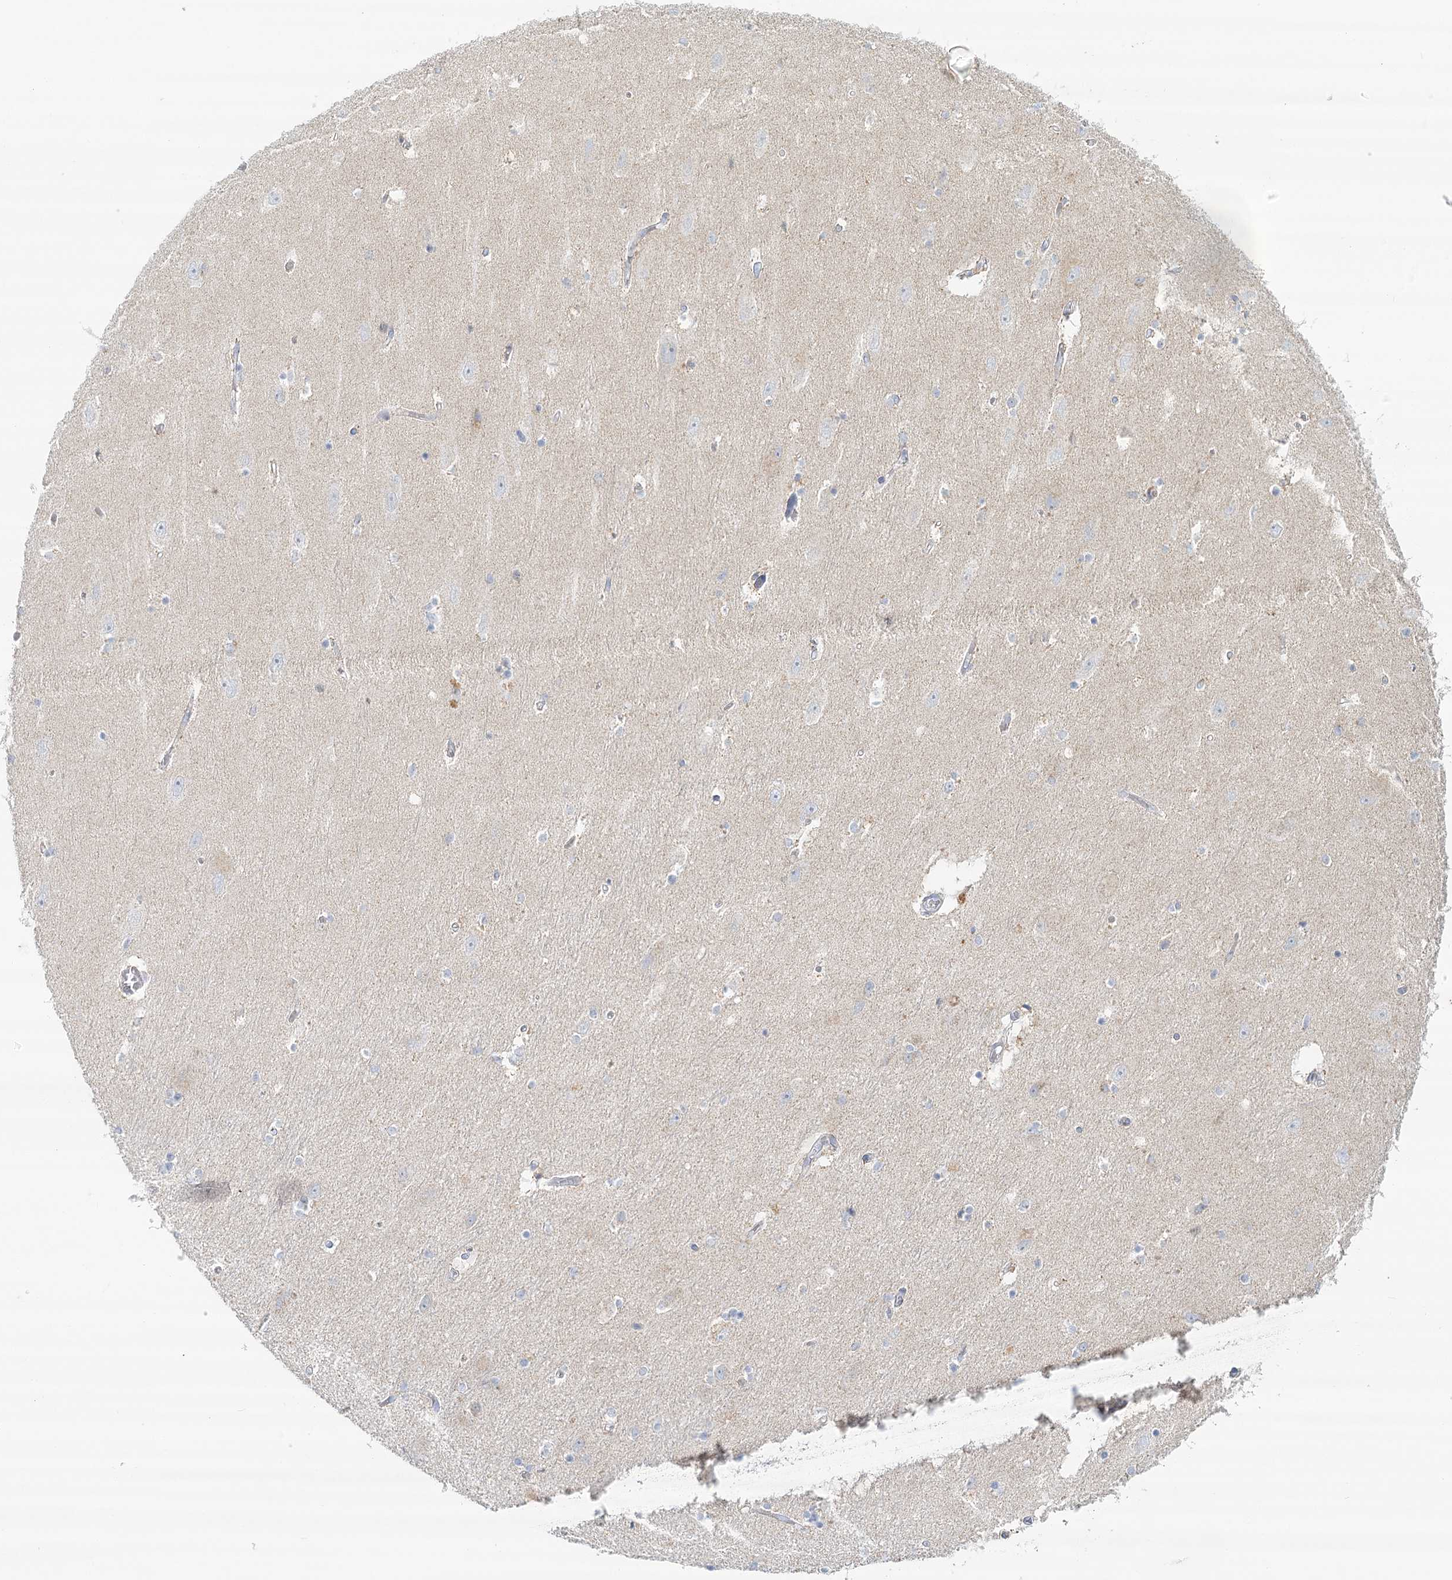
{"staining": {"intensity": "negative", "quantity": "none", "location": "none"}, "tissue": "hippocampus", "cell_type": "Glial cells", "image_type": "normal", "snomed": [{"axis": "morphology", "description": "Normal tissue, NOS"}, {"axis": "topography", "description": "Hippocampus"}], "caption": "This is an immunohistochemistry (IHC) micrograph of normal hippocampus. There is no positivity in glial cells.", "gene": "BPHL", "patient": {"sex": "female", "age": 54}}